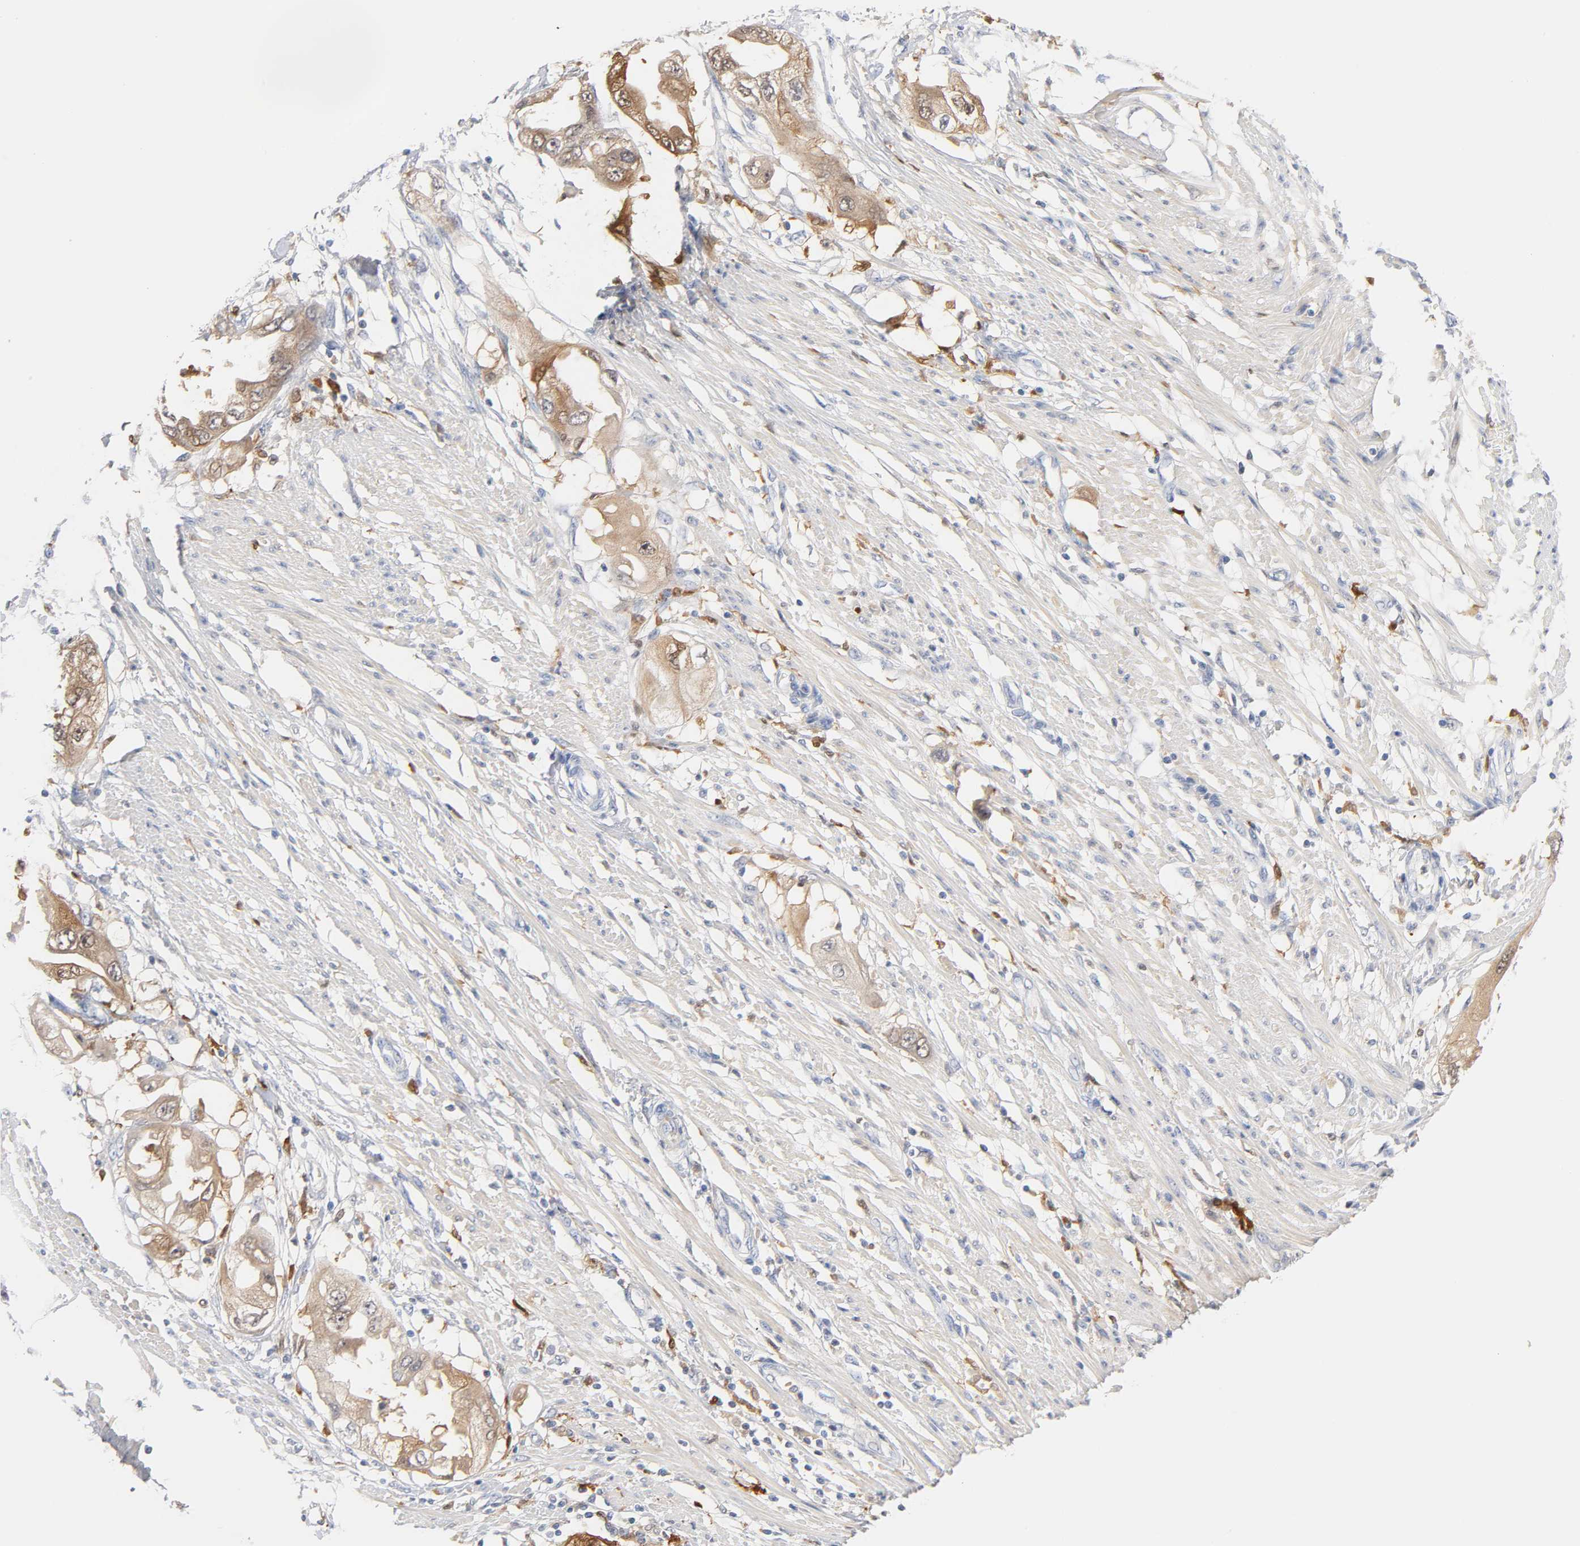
{"staining": {"intensity": "moderate", "quantity": ">75%", "location": "cytoplasmic/membranous,nuclear"}, "tissue": "endometrial cancer", "cell_type": "Tumor cells", "image_type": "cancer", "snomed": [{"axis": "morphology", "description": "Adenocarcinoma, NOS"}, {"axis": "topography", "description": "Endometrium"}], "caption": "This histopathology image shows IHC staining of endometrial cancer (adenocarcinoma), with medium moderate cytoplasmic/membranous and nuclear staining in about >75% of tumor cells.", "gene": "IL18", "patient": {"sex": "female", "age": 67}}